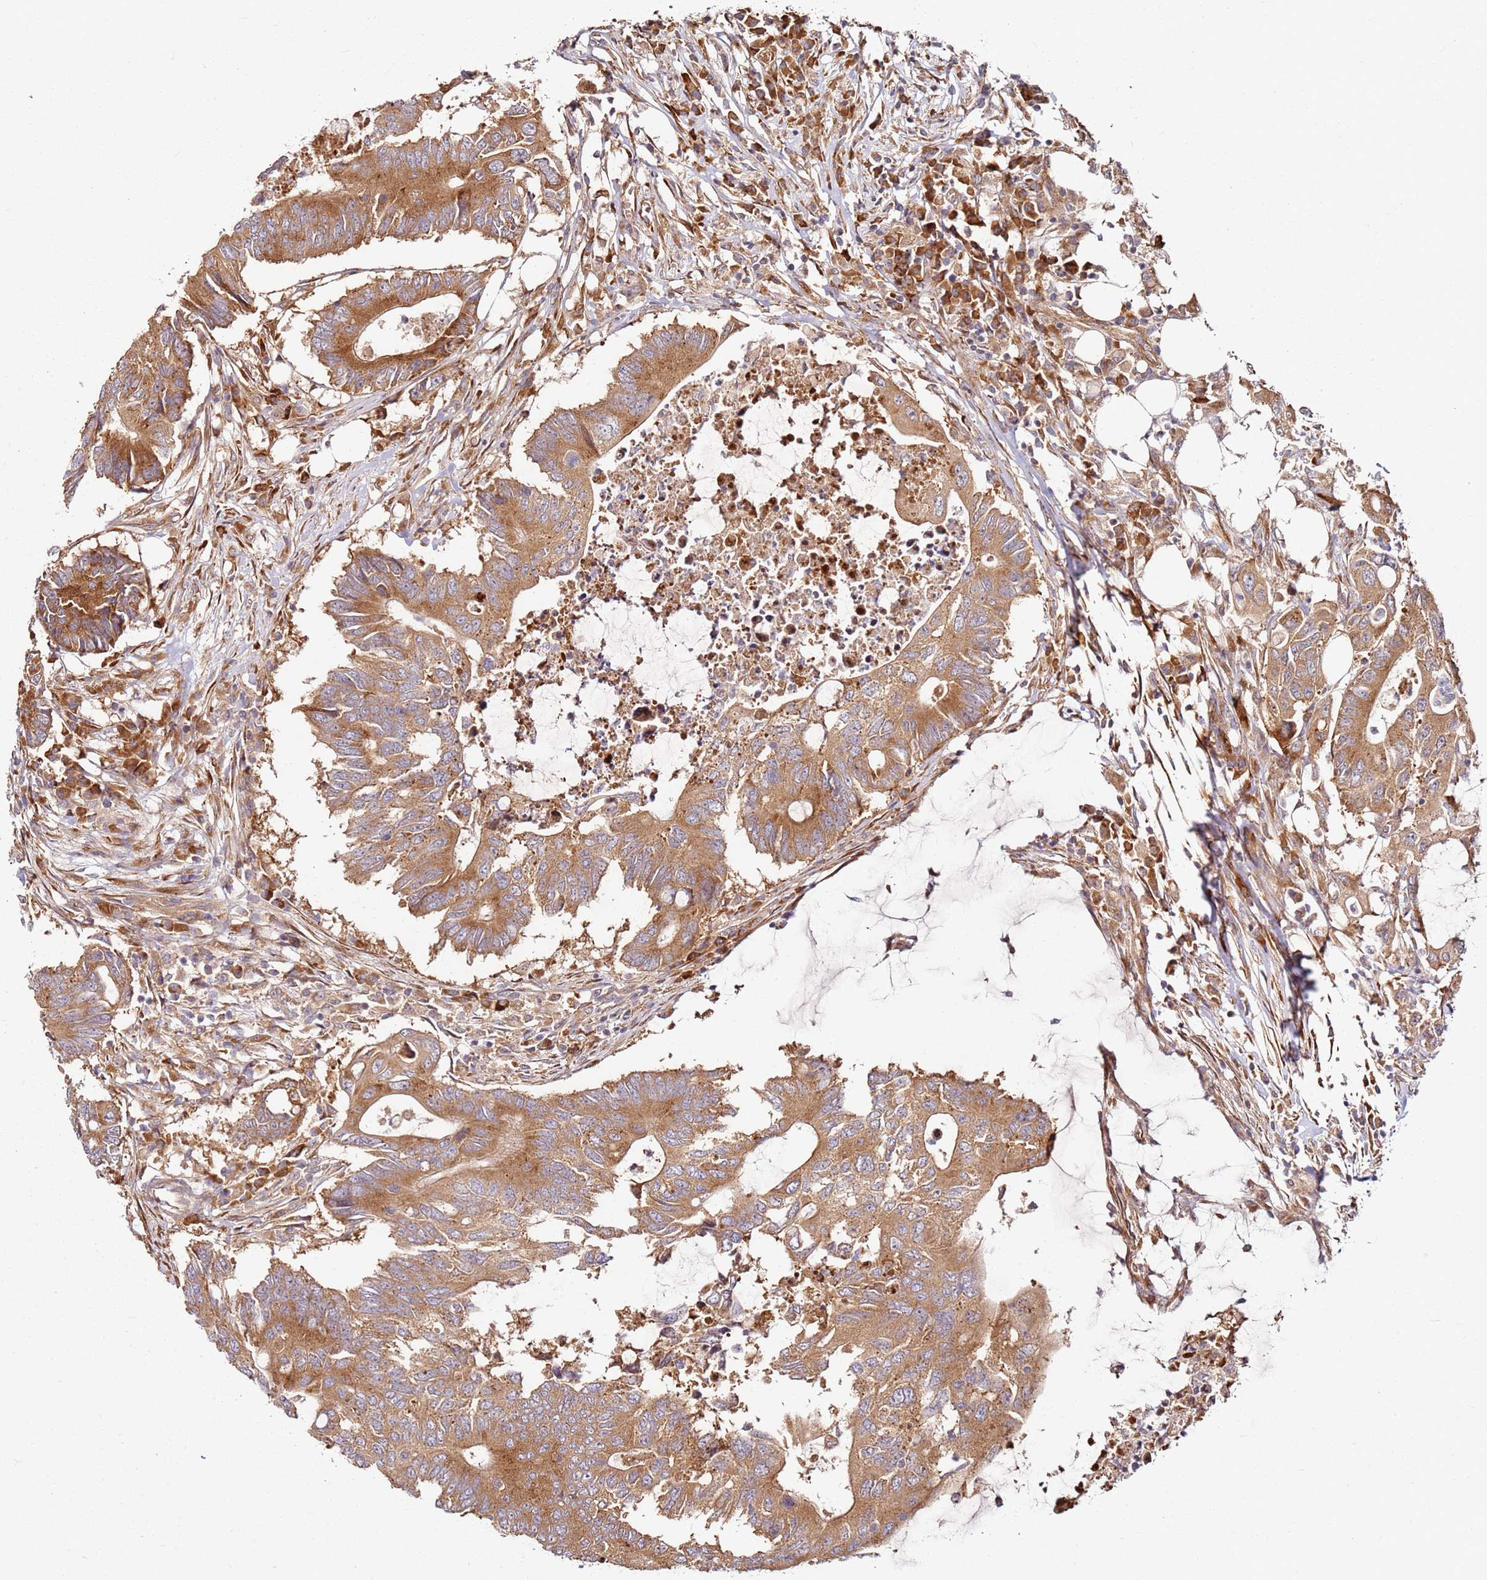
{"staining": {"intensity": "moderate", "quantity": ">75%", "location": "cytoplasmic/membranous"}, "tissue": "colorectal cancer", "cell_type": "Tumor cells", "image_type": "cancer", "snomed": [{"axis": "morphology", "description": "Adenocarcinoma, NOS"}, {"axis": "topography", "description": "Colon"}], "caption": "This is an image of immunohistochemistry staining of colorectal cancer, which shows moderate staining in the cytoplasmic/membranous of tumor cells.", "gene": "RPS3A", "patient": {"sex": "male", "age": 71}}